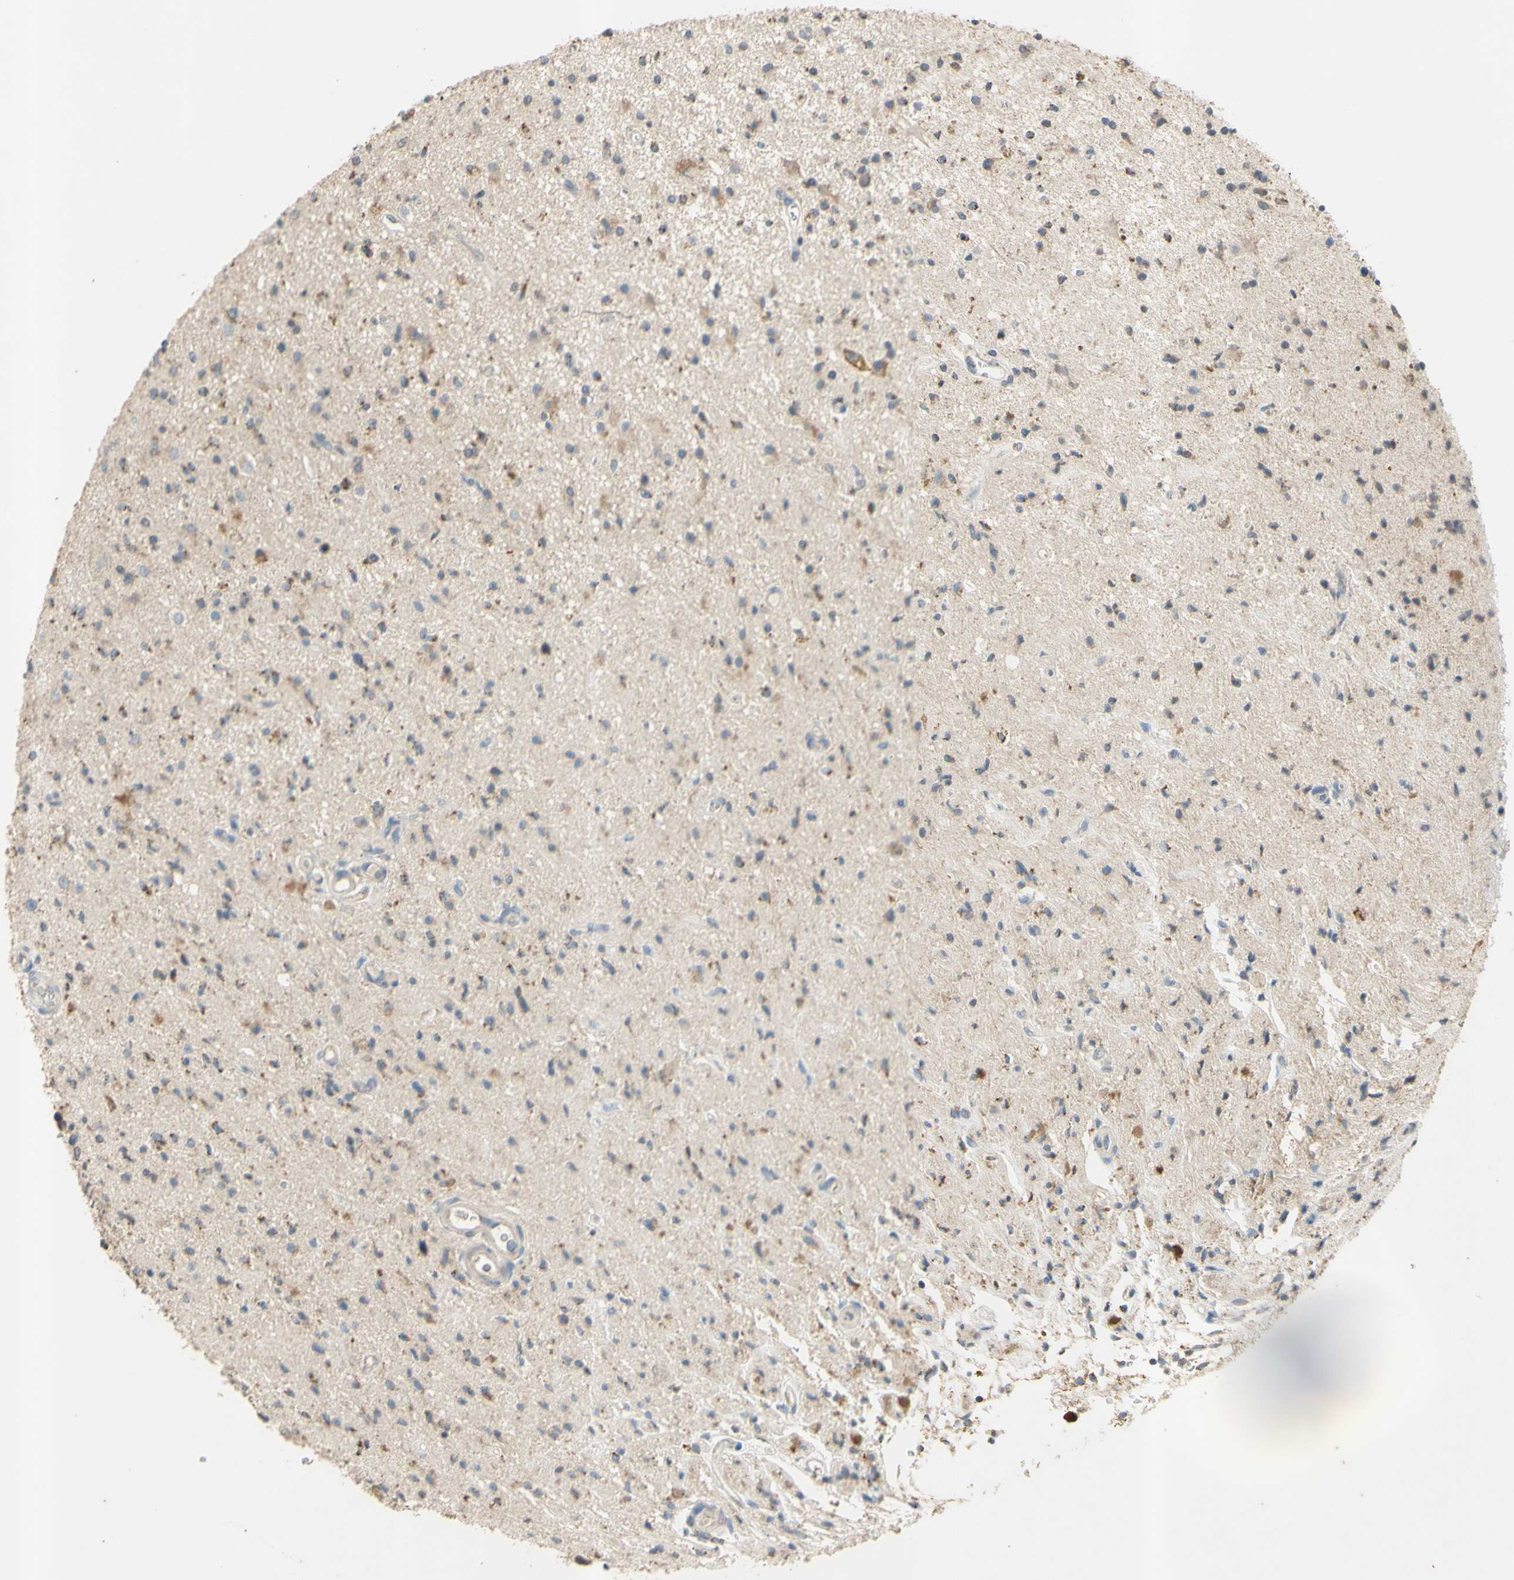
{"staining": {"intensity": "moderate", "quantity": "25%-75%", "location": "cytoplasmic/membranous"}, "tissue": "glioma", "cell_type": "Tumor cells", "image_type": "cancer", "snomed": [{"axis": "morphology", "description": "Glioma, malignant, High grade"}, {"axis": "topography", "description": "Brain"}], "caption": "Immunohistochemistry of human malignant glioma (high-grade) displays medium levels of moderate cytoplasmic/membranous staining in about 25%-75% of tumor cells. The staining was performed using DAB (3,3'-diaminobenzidine), with brown indicating positive protein expression. Nuclei are stained blue with hematoxylin.", "gene": "PTGIS", "patient": {"sex": "male", "age": 33}}